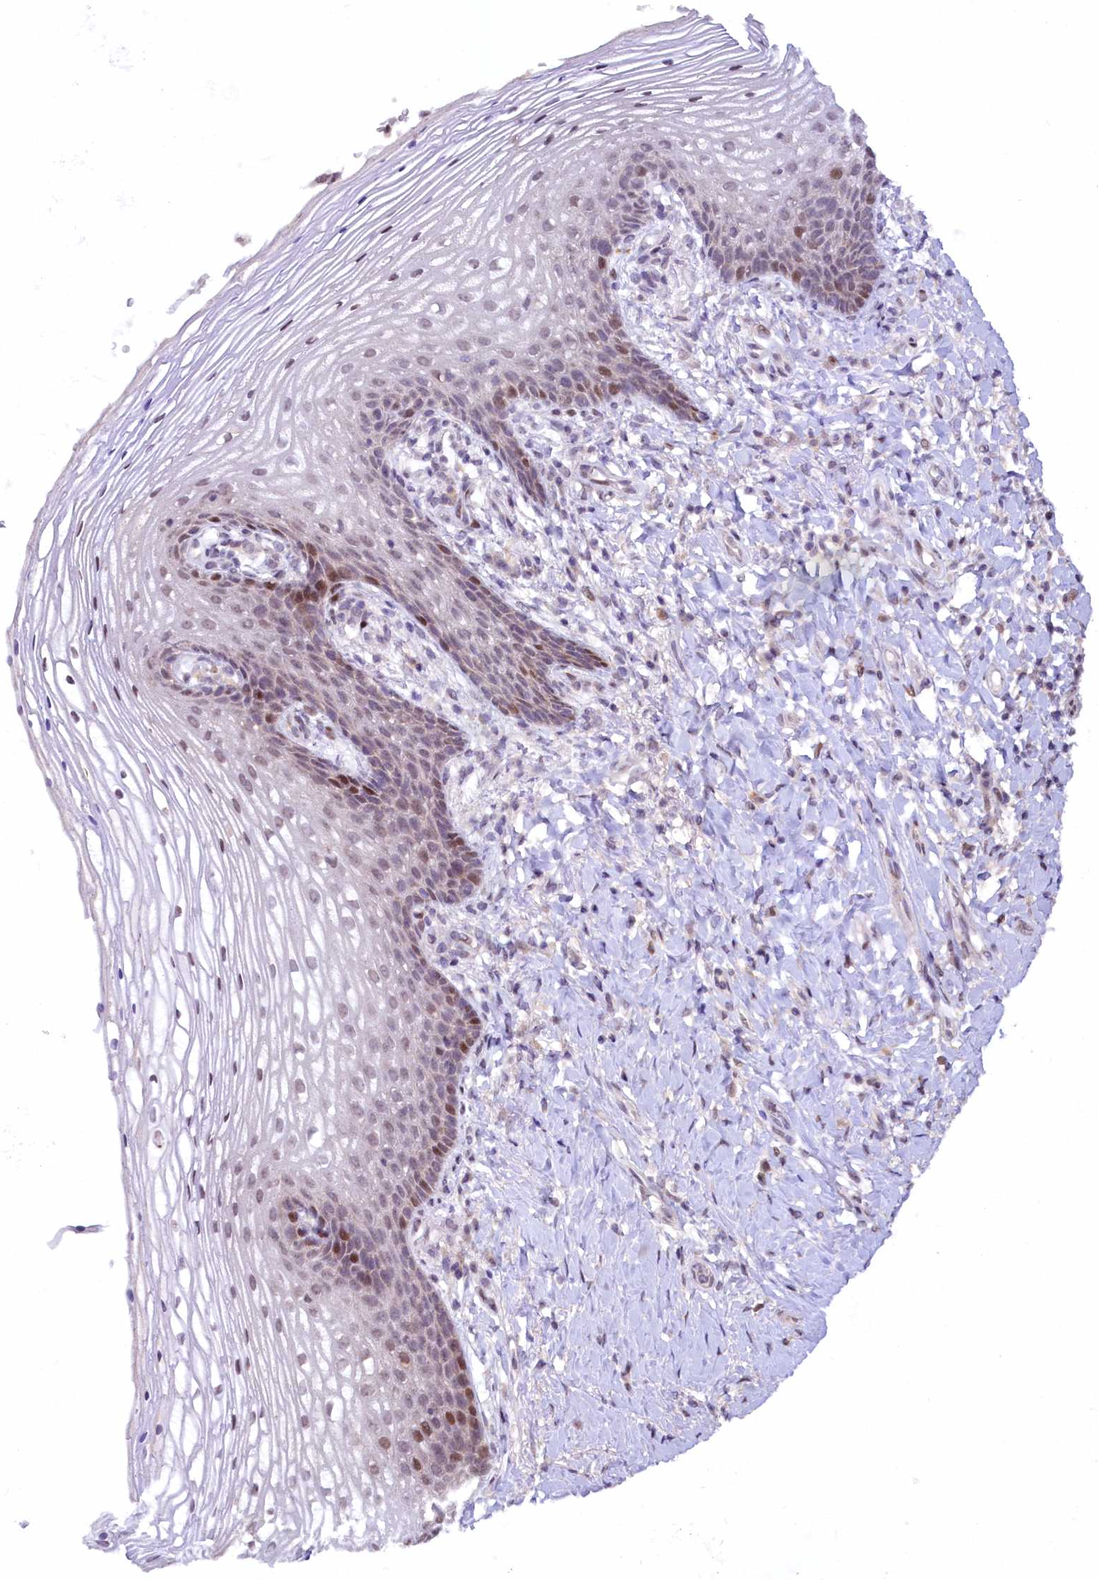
{"staining": {"intensity": "moderate", "quantity": "<25%", "location": "nuclear"}, "tissue": "vagina", "cell_type": "Squamous epithelial cells", "image_type": "normal", "snomed": [{"axis": "morphology", "description": "Normal tissue, NOS"}, {"axis": "topography", "description": "Vagina"}], "caption": "Protein expression analysis of benign vagina shows moderate nuclear expression in about <25% of squamous epithelial cells. The staining was performed using DAB to visualize the protein expression in brown, while the nuclei were stained in blue with hematoxylin (Magnification: 20x).", "gene": "ANKS3", "patient": {"sex": "female", "age": 60}}